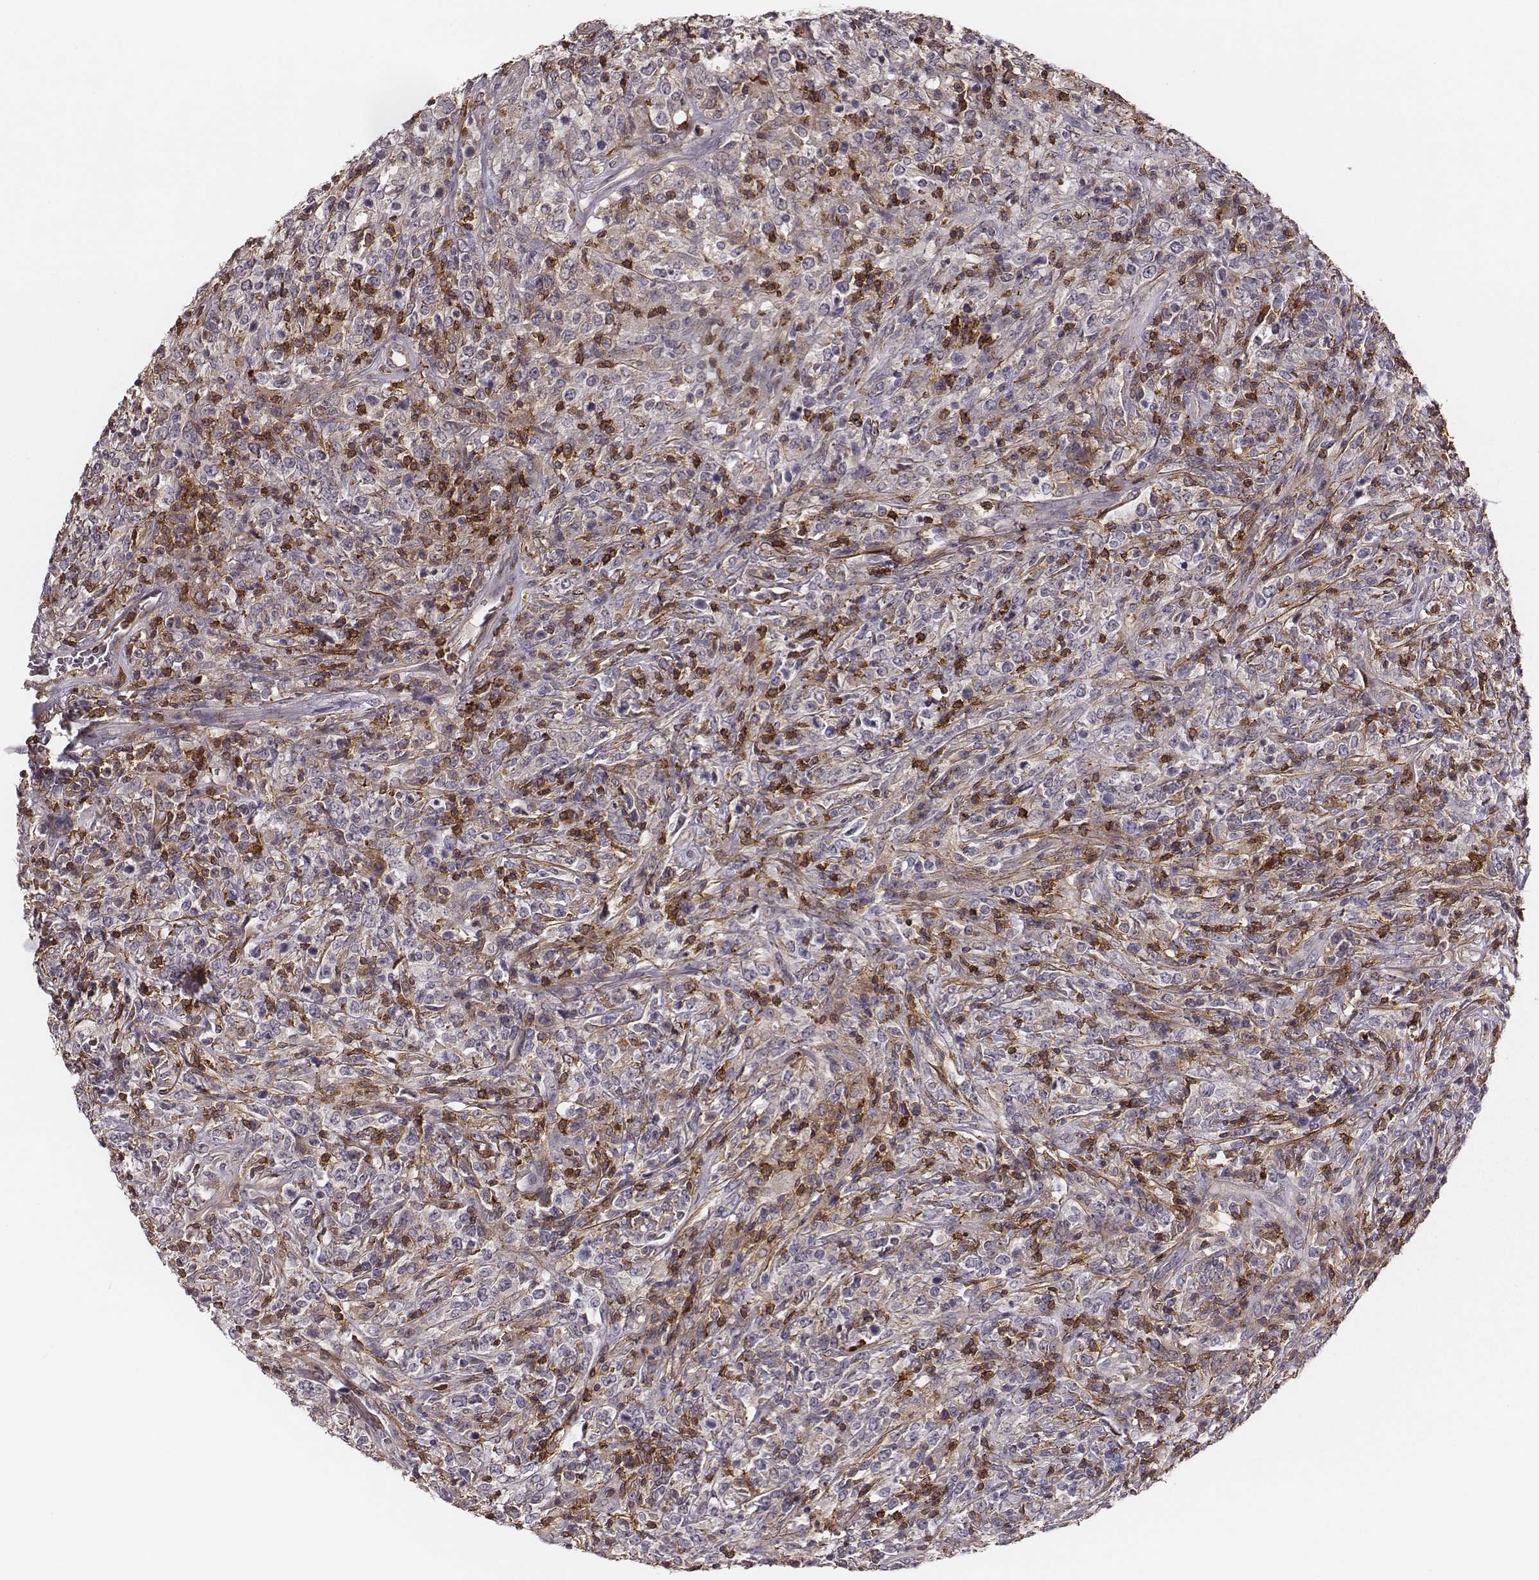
{"staining": {"intensity": "negative", "quantity": "none", "location": "none"}, "tissue": "lymphoma", "cell_type": "Tumor cells", "image_type": "cancer", "snomed": [{"axis": "morphology", "description": "Malignant lymphoma, non-Hodgkin's type, High grade"}, {"axis": "topography", "description": "Lung"}], "caption": "IHC of human high-grade malignant lymphoma, non-Hodgkin's type shows no expression in tumor cells. Brightfield microscopy of immunohistochemistry (IHC) stained with DAB (3,3'-diaminobenzidine) (brown) and hematoxylin (blue), captured at high magnification.", "gene": "ZYX", "patient": {"sex": "male", "age": 79}}